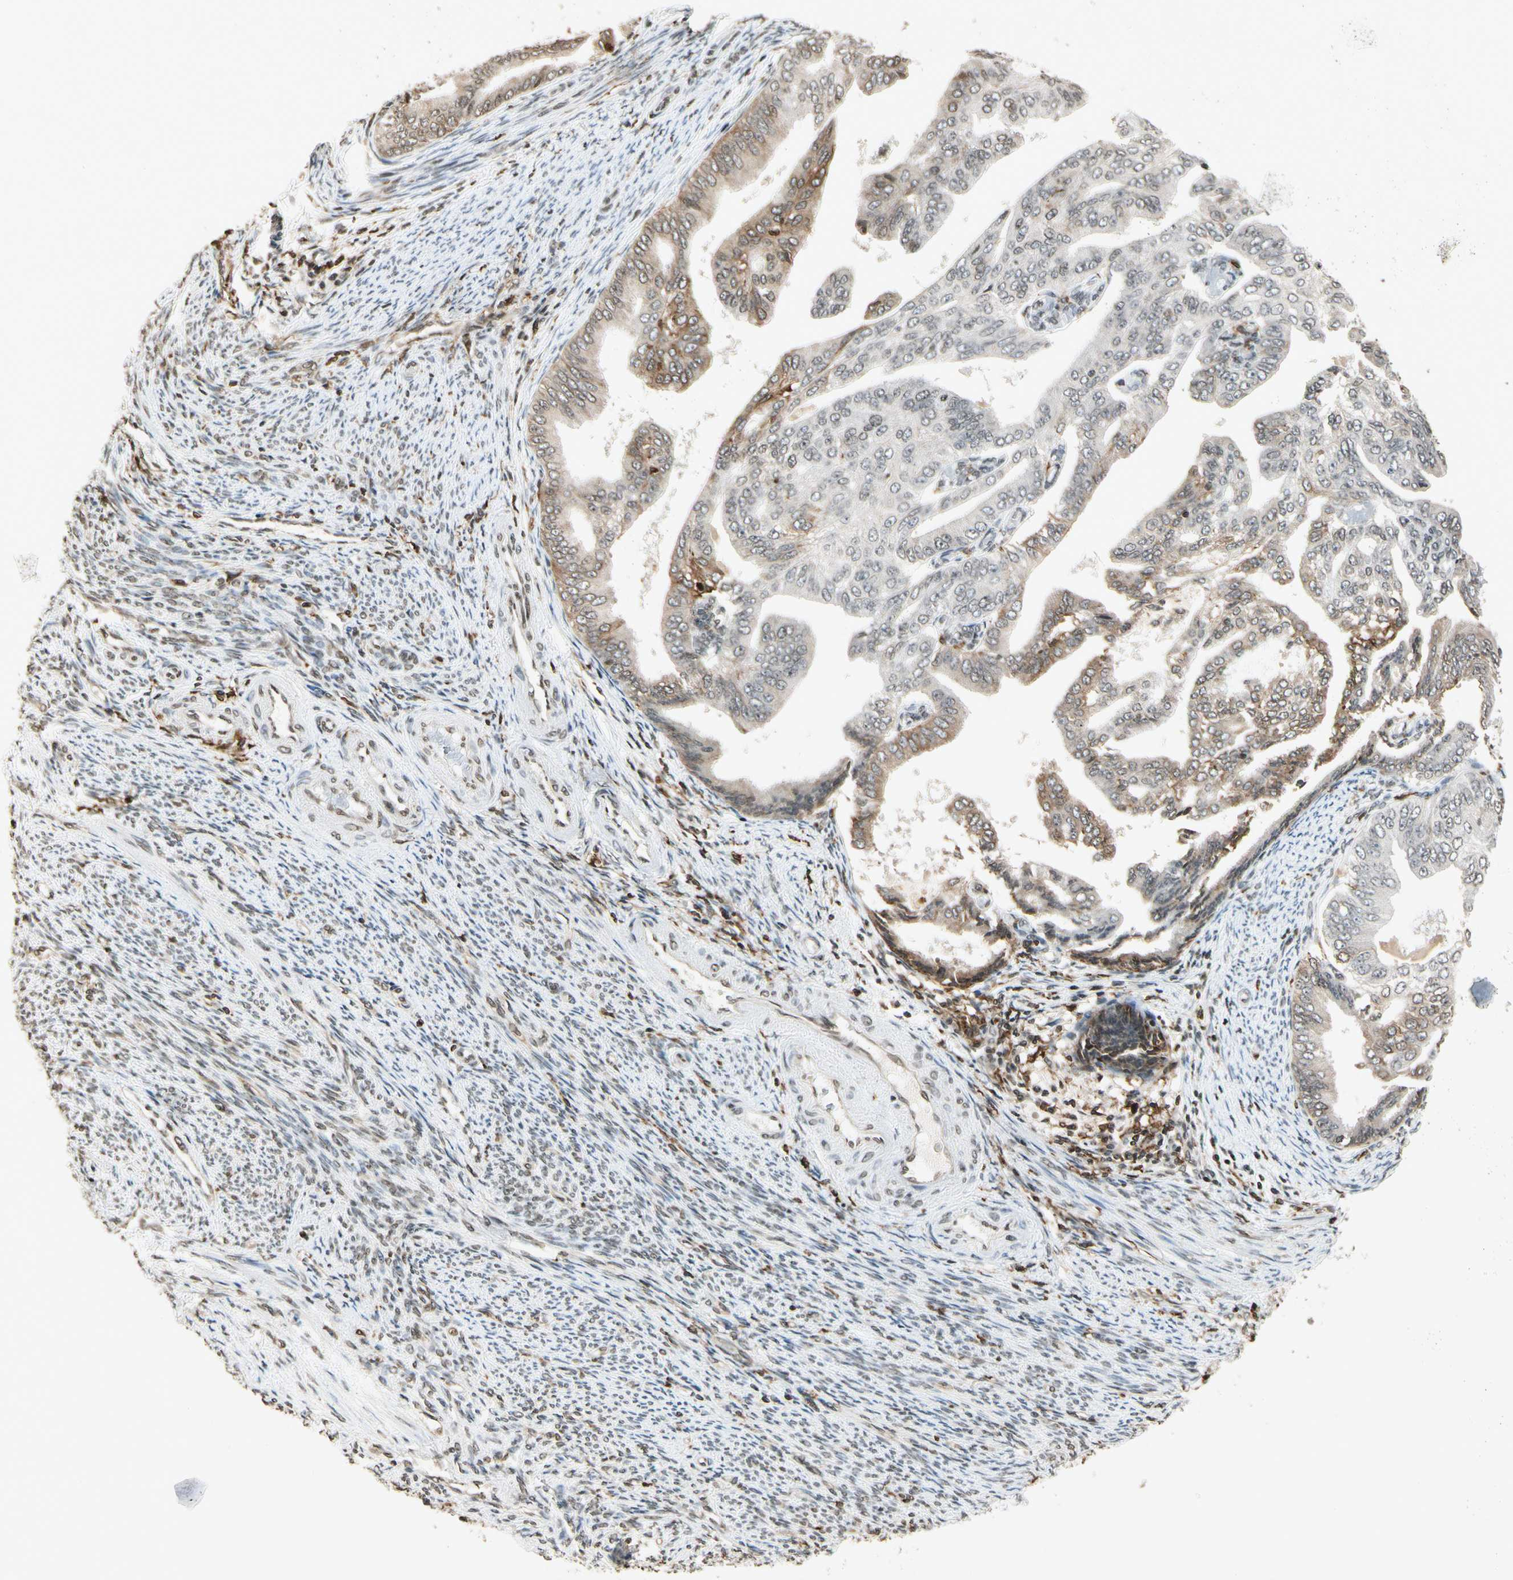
{"staining": {"intensity": "moderate", "quantity": "<25%", "location": "cytoplasmic/membranous"}, "tissue": "endometrial cancer", "cell_type": "Tumor cells", "image_type": "cancer", "snomed": [{"axis": "morphology", "description": "Adenocarcinoma, NOS"}, {"axis": "topography", "description": "Endometrium"}], "caption": "Human endometrial cancer (adenocarcinoma) stained for a protein (brown) displays moderate cytoplasmic/membranous positive expression in approximately <25% of tumor cells.", "gene": "FER", "patient": {"sex": "female", "age": 58}}